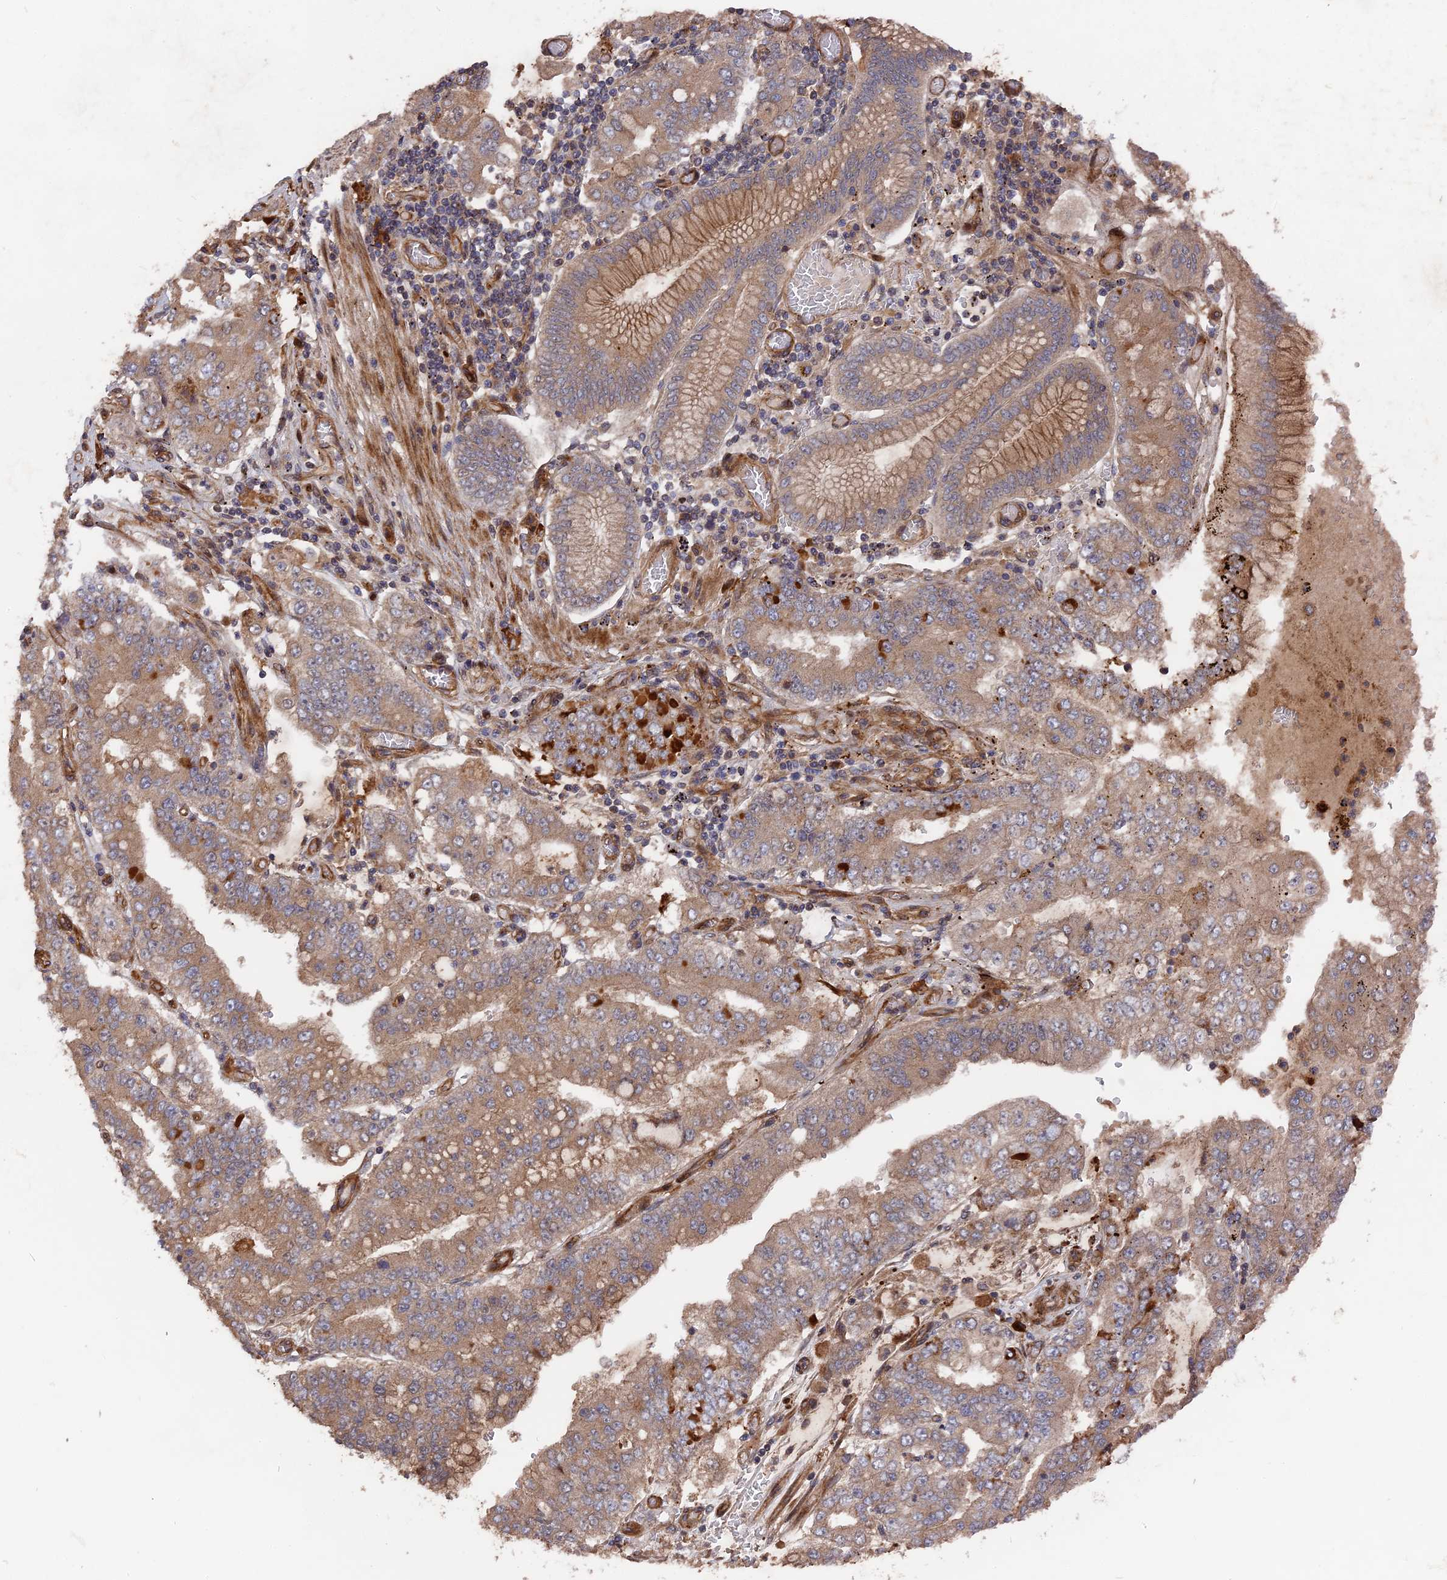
{"staining": {"intensity": "moderate", "quantity": ">75%", "location": "cytoplasmic/membranous"}, "tissue": "stomach cancer", "cell_type": "Tumor cells", "image_type": "cancer", "snomed": [{"axis": "morphology", "description": "Adenocarcinoma, NOS"}, {"axis": "topography", "description": "Stomach"}], "caption": "Moderate cytoplasmic/membranous staining for a protein is present in about >75% of tumor cells of stomach adenocarcinoma using IHC.", "gene": "DEF8", "patient": {"sex": "male", "age": 76}}